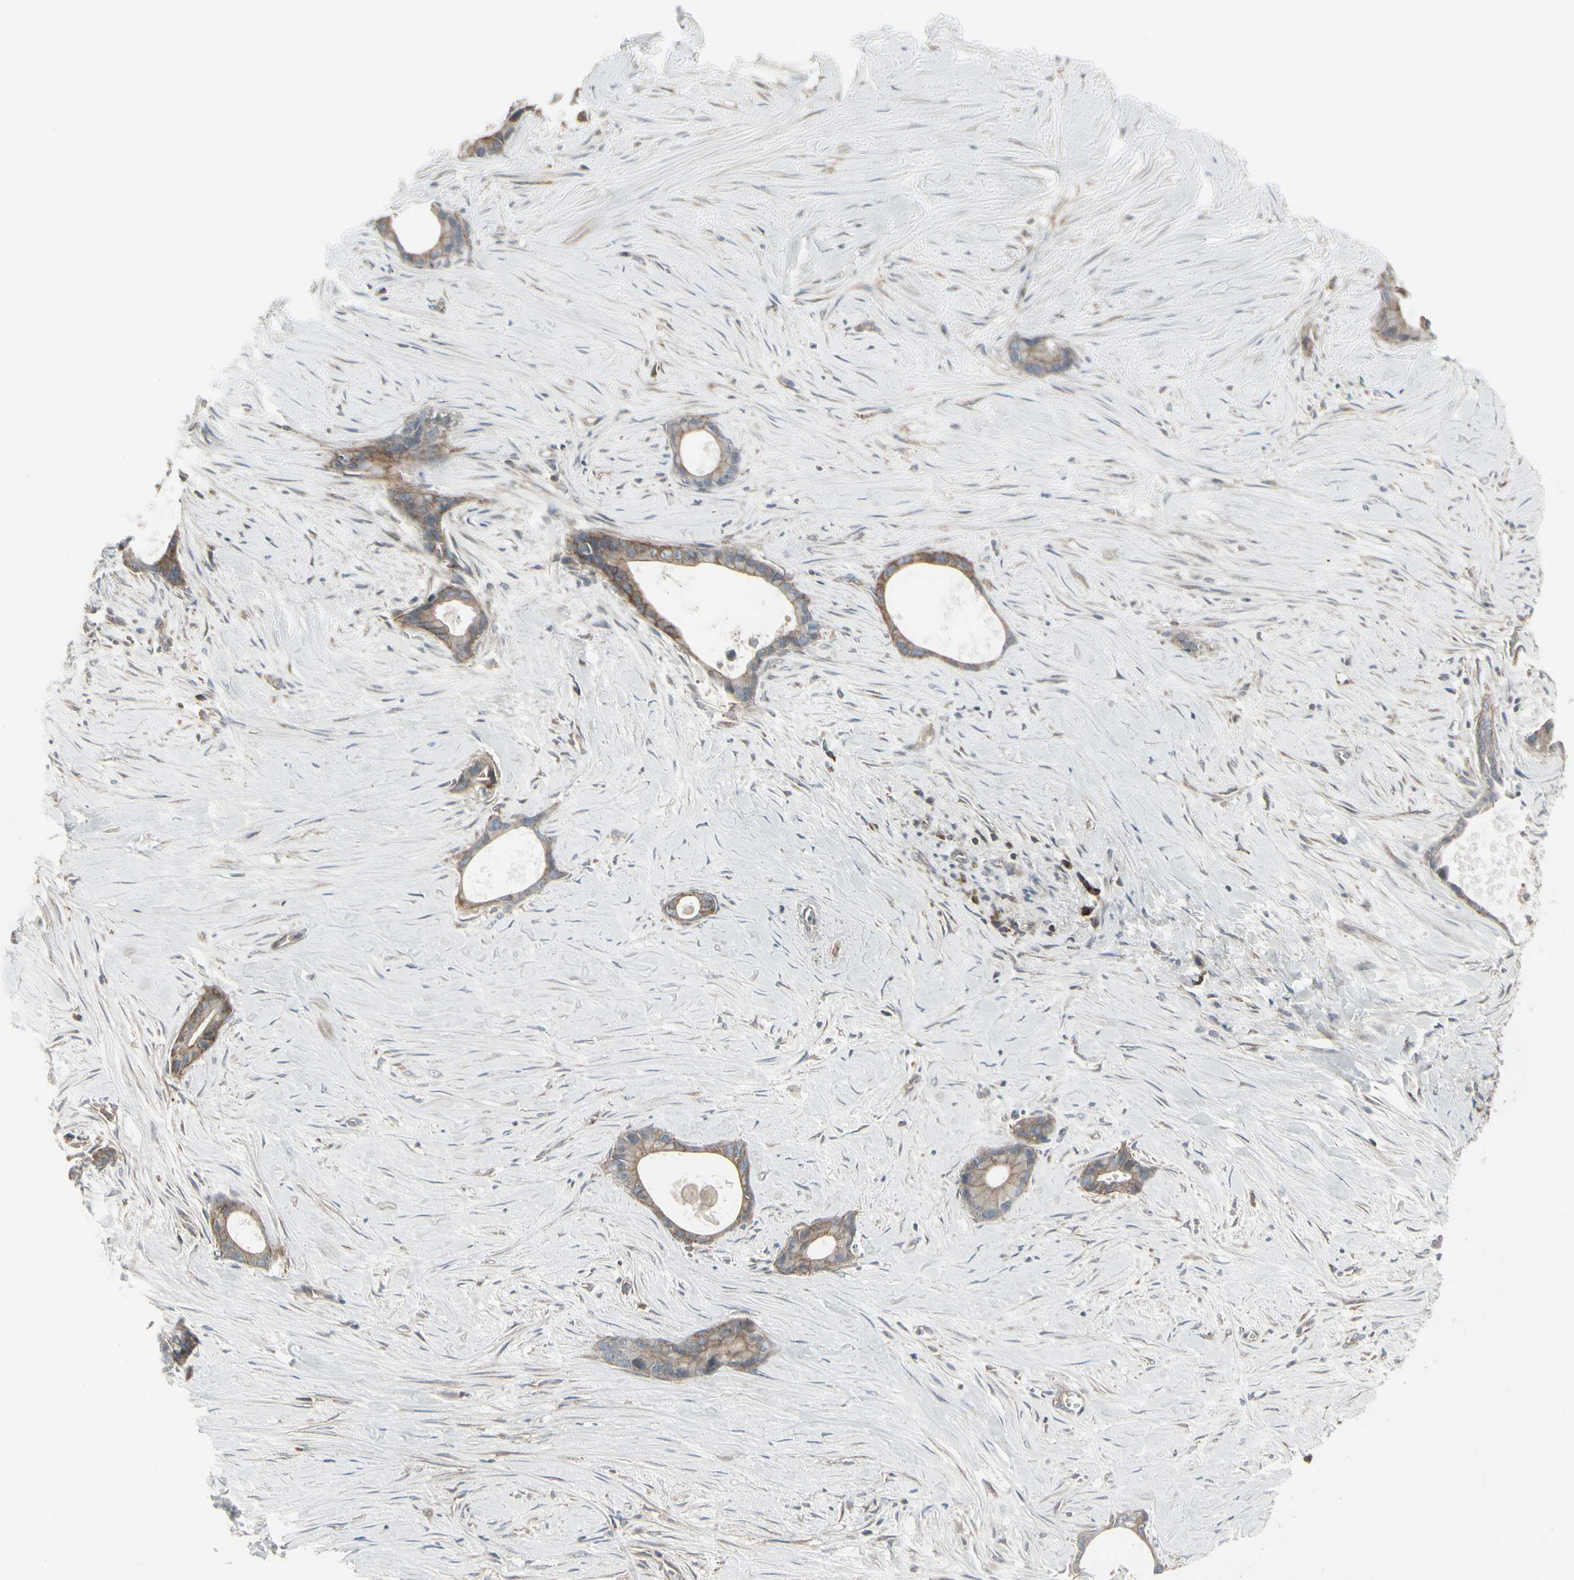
{"staining": {"intensity": "moderate", "quantity": ">75%", "location": "cytoplasmic/membranous"}, "tissue": "liver cancer", "cell_type": "Tumor cells", "image_type": "cancer", "snomed": [{"axis": "morphology", "description": "Cholangiocarcinoma"}, {"axis": "topography", "description": "Liver"}], "caption": "An image of cholangiocarcinoma (liver) stained for a protein exhibits moderate cytoplasmic/membranous brown staining in tumor cells.", "gene": "EPS15", "patient": {"sex": "female", "age": 55}}